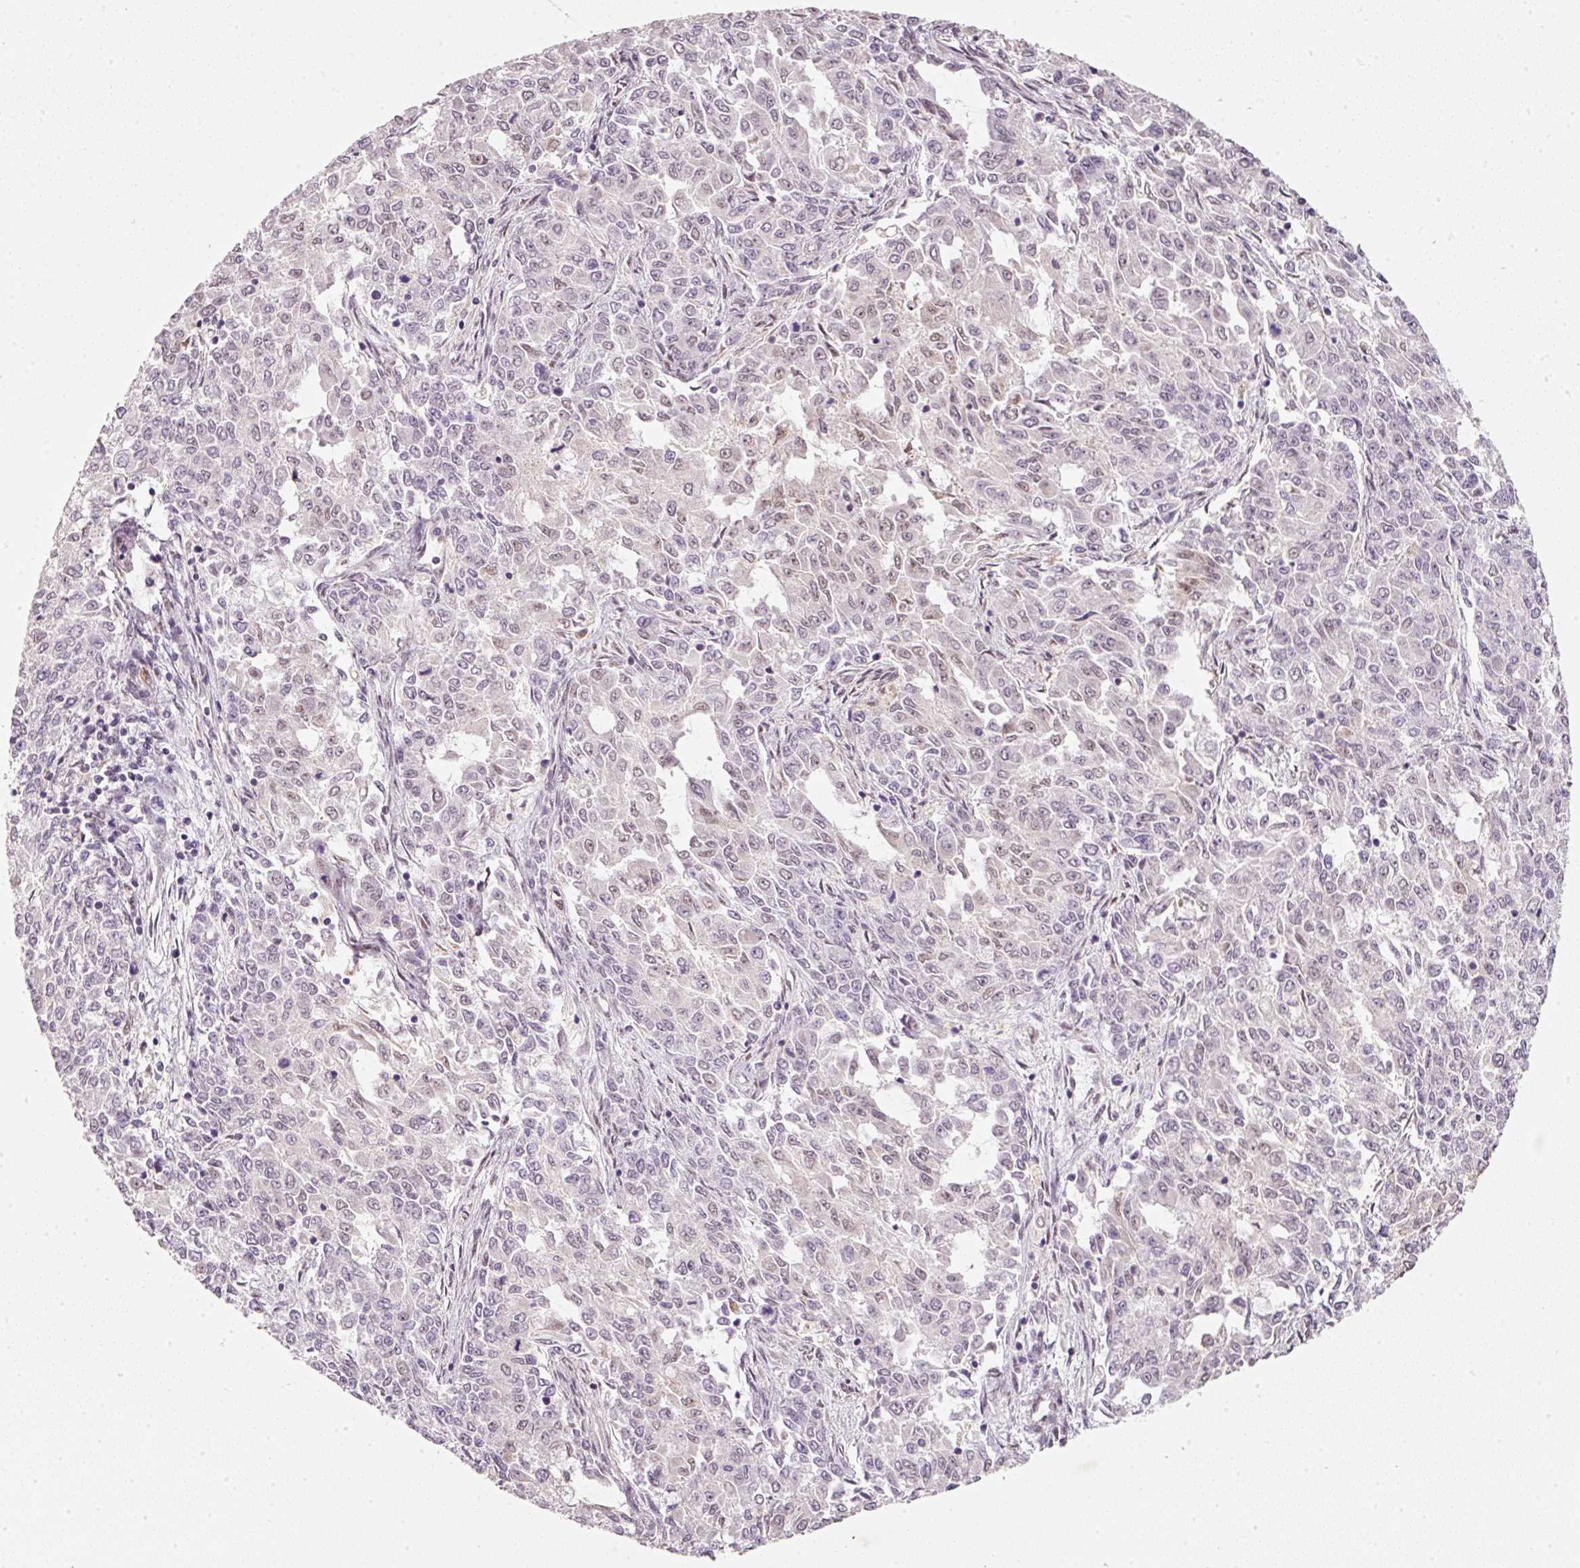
{"staining": {"intensity": "weak", "quantity": "<25%", "location": "nuclear"}, "tissue": "endometrial cancer", "cell_type": "Tumor cells", "image_type": "cancer", "snomed": [{"axis": "morphology", "description": "Adenocarcinoma, NOS"}, {"axis": "topography", "description": "Endometrium"}], "caption": "Immunohistochemistry (IHC) photomicrograph of endometrial adenocarcinoma stained for a protein (brown), which exhibits no staining in tumor cells. Nuclei are stained in blue.", "gene": "FSTL3", "patient": {"sex": "female", "age": 50}}